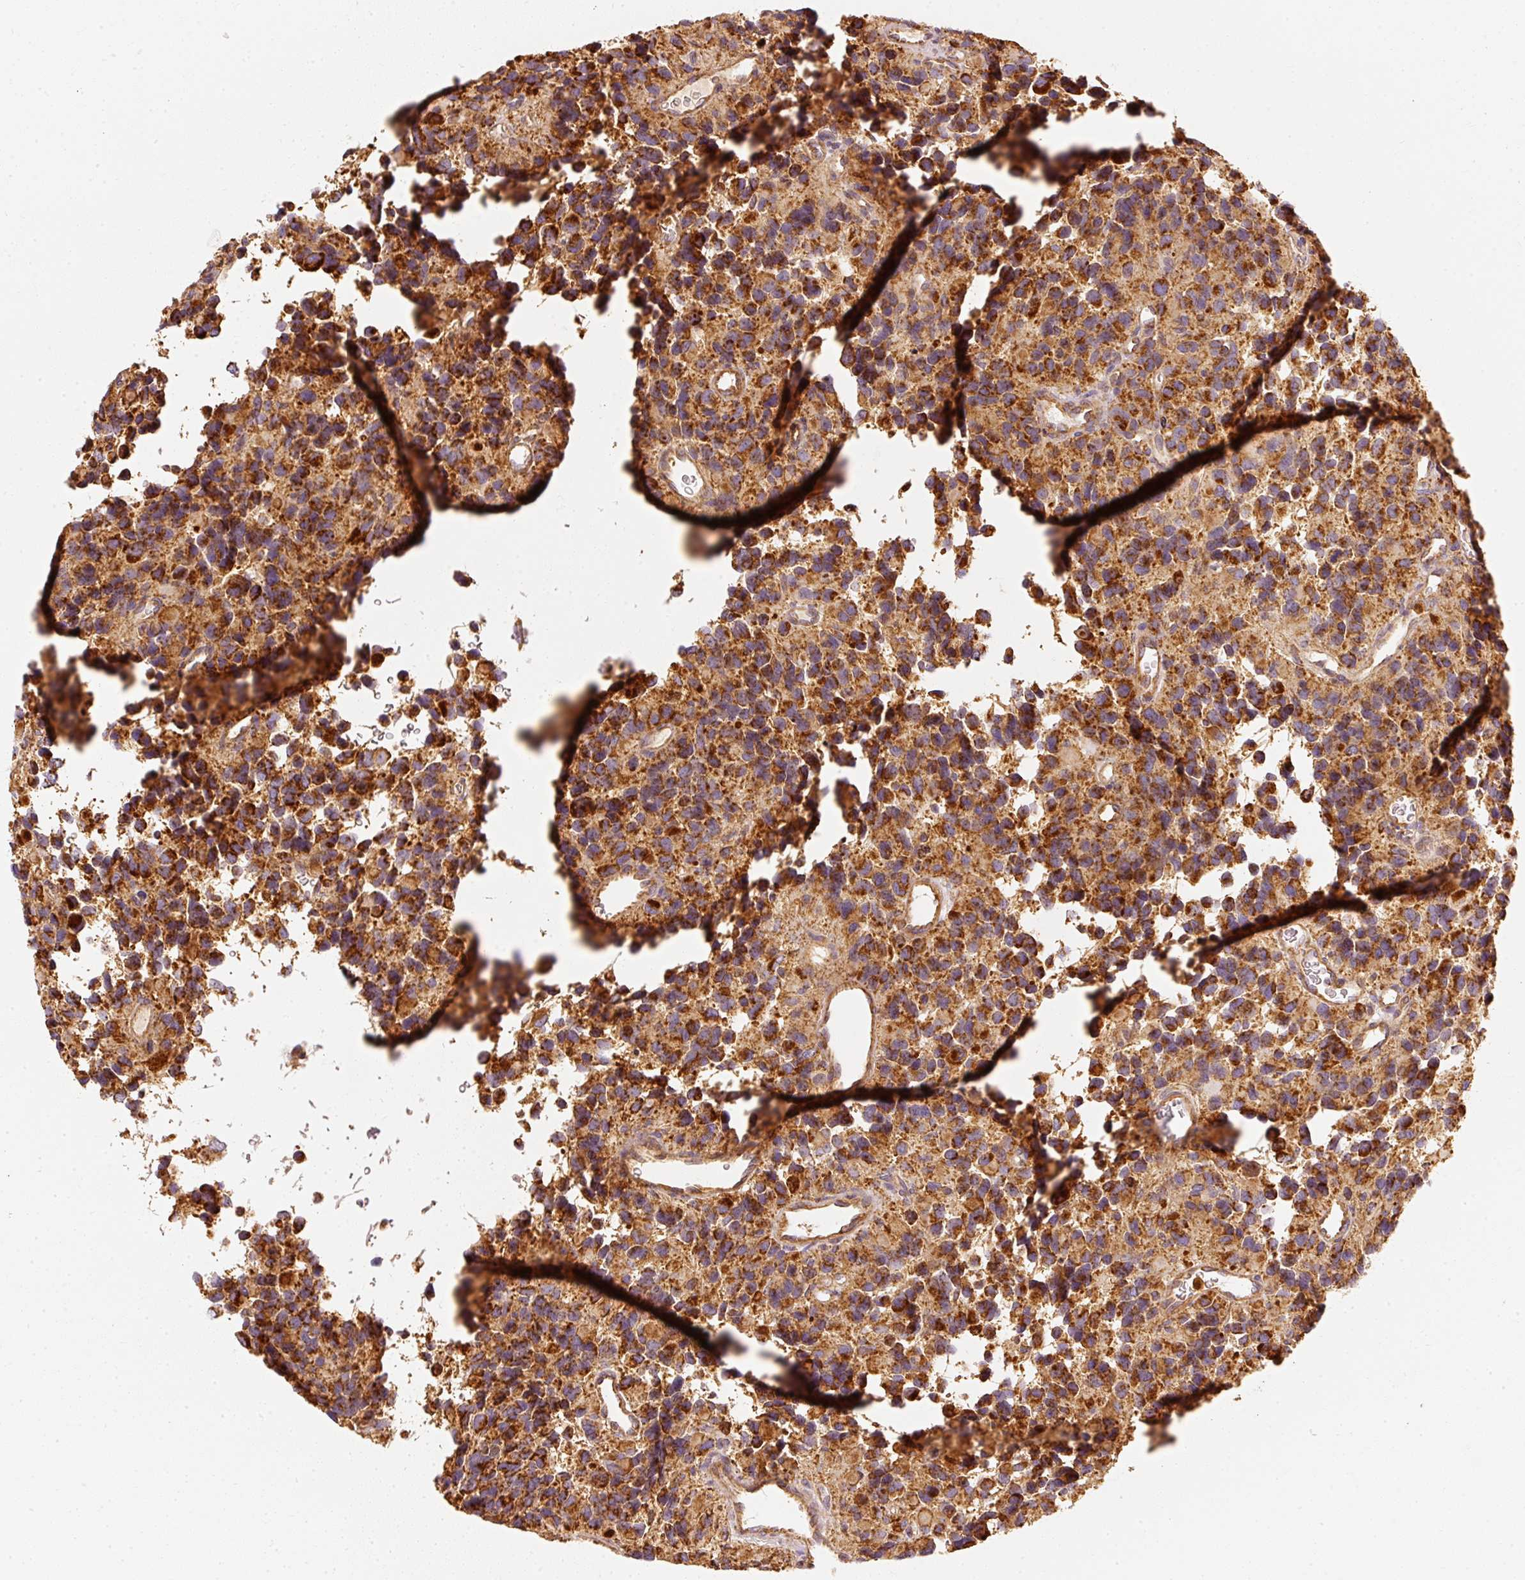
{"staining": {"intensity": "strong", "quantity": ">75%", "location": "cytoplasmic/membranous"}, "tissue": "glioma", "cell_type": "Tumor cells", "image_type": "cancer", "snomed": [{"axis": "morphology", "description": "Glioma, malignant, High grade"}, {"axis": "topography", "description": "Brain"}], "caption": "IHC (DAB (3,3'-diaminobenzidine)) staining of glioma reveals strong cytoplasmic/membranous protein staining in about >75% of tumor cells.", "gene": "TOMM40", "patient": {"sex": "male", "age": 77}}